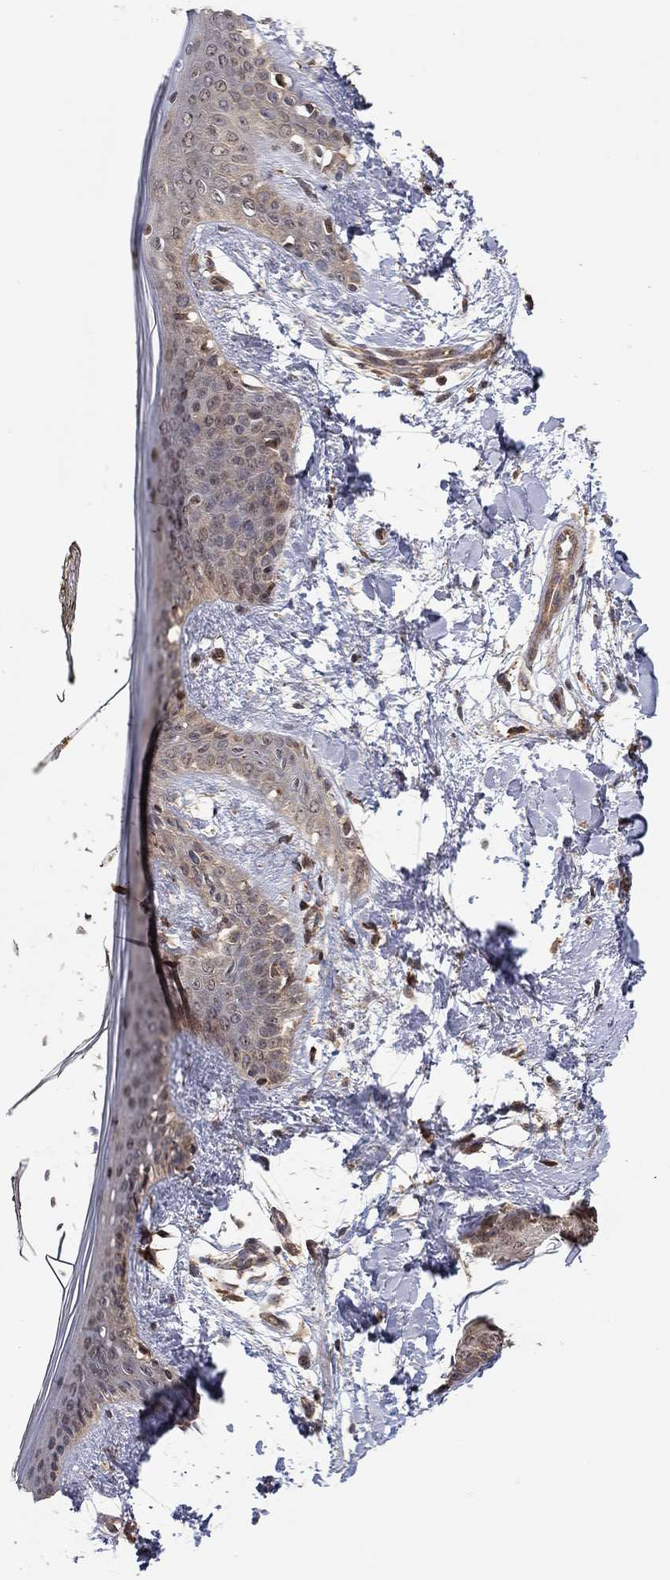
{"staining": {"intensity": "negative", "quantity": "none", "location": "none"}, "tissue": "skin", "cell_type": "Fibroblasts", "image_type": "normal", "snomed": [{"axis": "morphology", "description": "Normal tissue, NOS"}, {"axis": "topography", "description": "Skin"}], "caption": "The photomicrograph exhibits no significant staining in fibroblasts of skin. The staining is performed using DAB (3,3'-diaminobenzidine) brown chromogen with nuclei counter-stained in using hematoxylin.", "gene": "TDP1", "patient": {"sex": "female", "age": 34}}